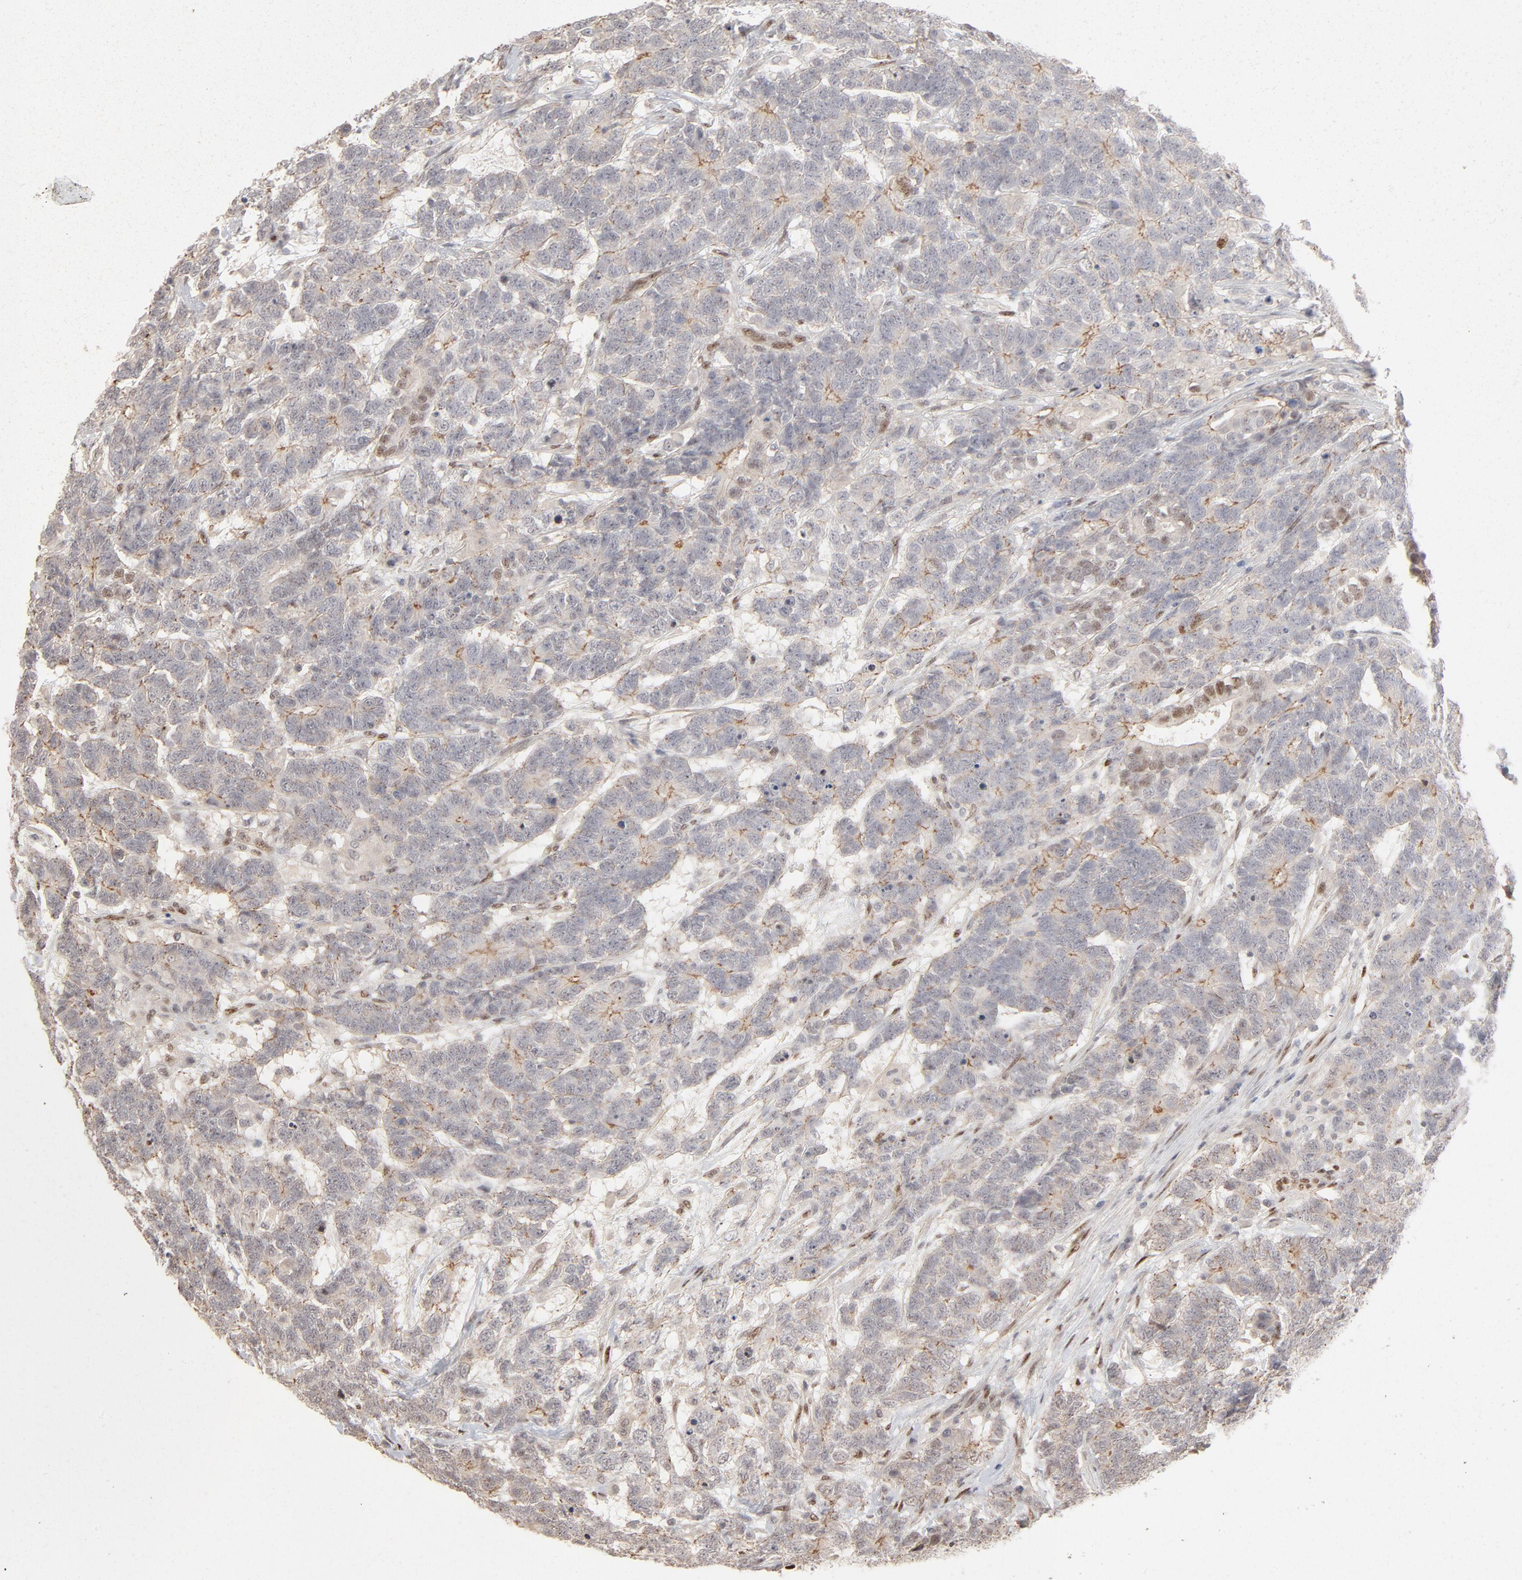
{"staining": {"intensity": "weak", "quantity": "<25%", "location": "cytoplasmic/membranous,nuclear"}, "tissue": "testis cancer", "cell_type": "Tumor cells", "image_type": "cancer", "snomed": [{"axis": "morphology", "description": "Carcinoma, Embryonal, NOS"}, {"axis": "topography", "description": "Testis"}], "caption": "High magnification brightfield microscopy of testis embryonal carcinoma stained with DAB (3,3'-diaminobenzidine) (brown) and counterstained with hematoxylin (blue): tumor cells show no significant expression.", "gene": "NFIB", "patient": {"sex": "male", "age": 26}}